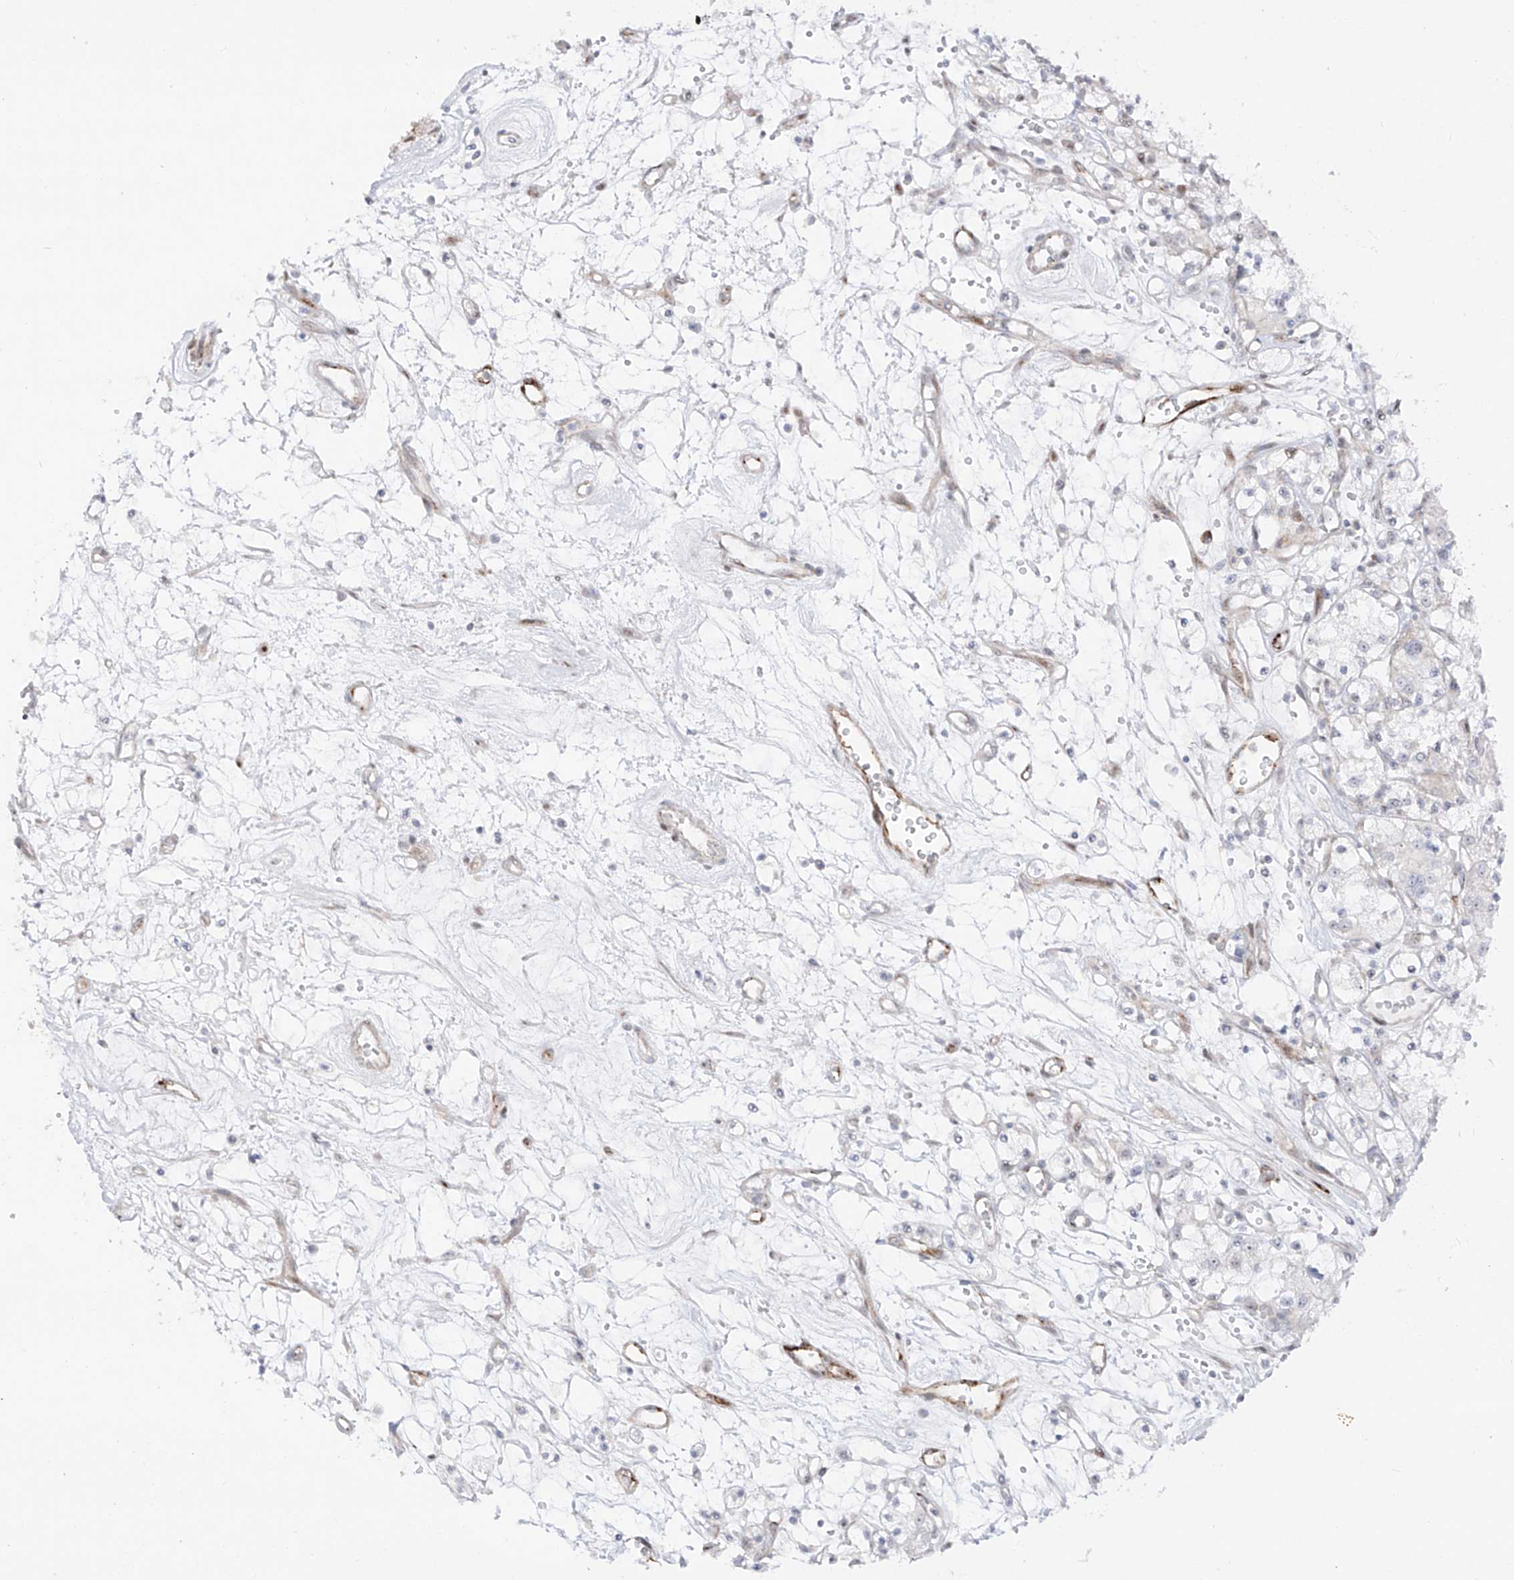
{"staining": {"intensity": "negative", "quantity": "none", "location": "none"}, "tissue": "renal cancer", "cell_type": "Tumor cells", "image_type": "cancer", "snomed": [{"axis": "morphology", "description": "Adenocarcinoma, NOS"}, {"axis": "topography", "description": "Kidney"}], "caption": "Adenocarcinoma (renal) stained for a protein using immunohistochemistry reveals no positivity tumor cells.", "gene": "ZNF180", "patient": {"sex": "female", "age": 59}}